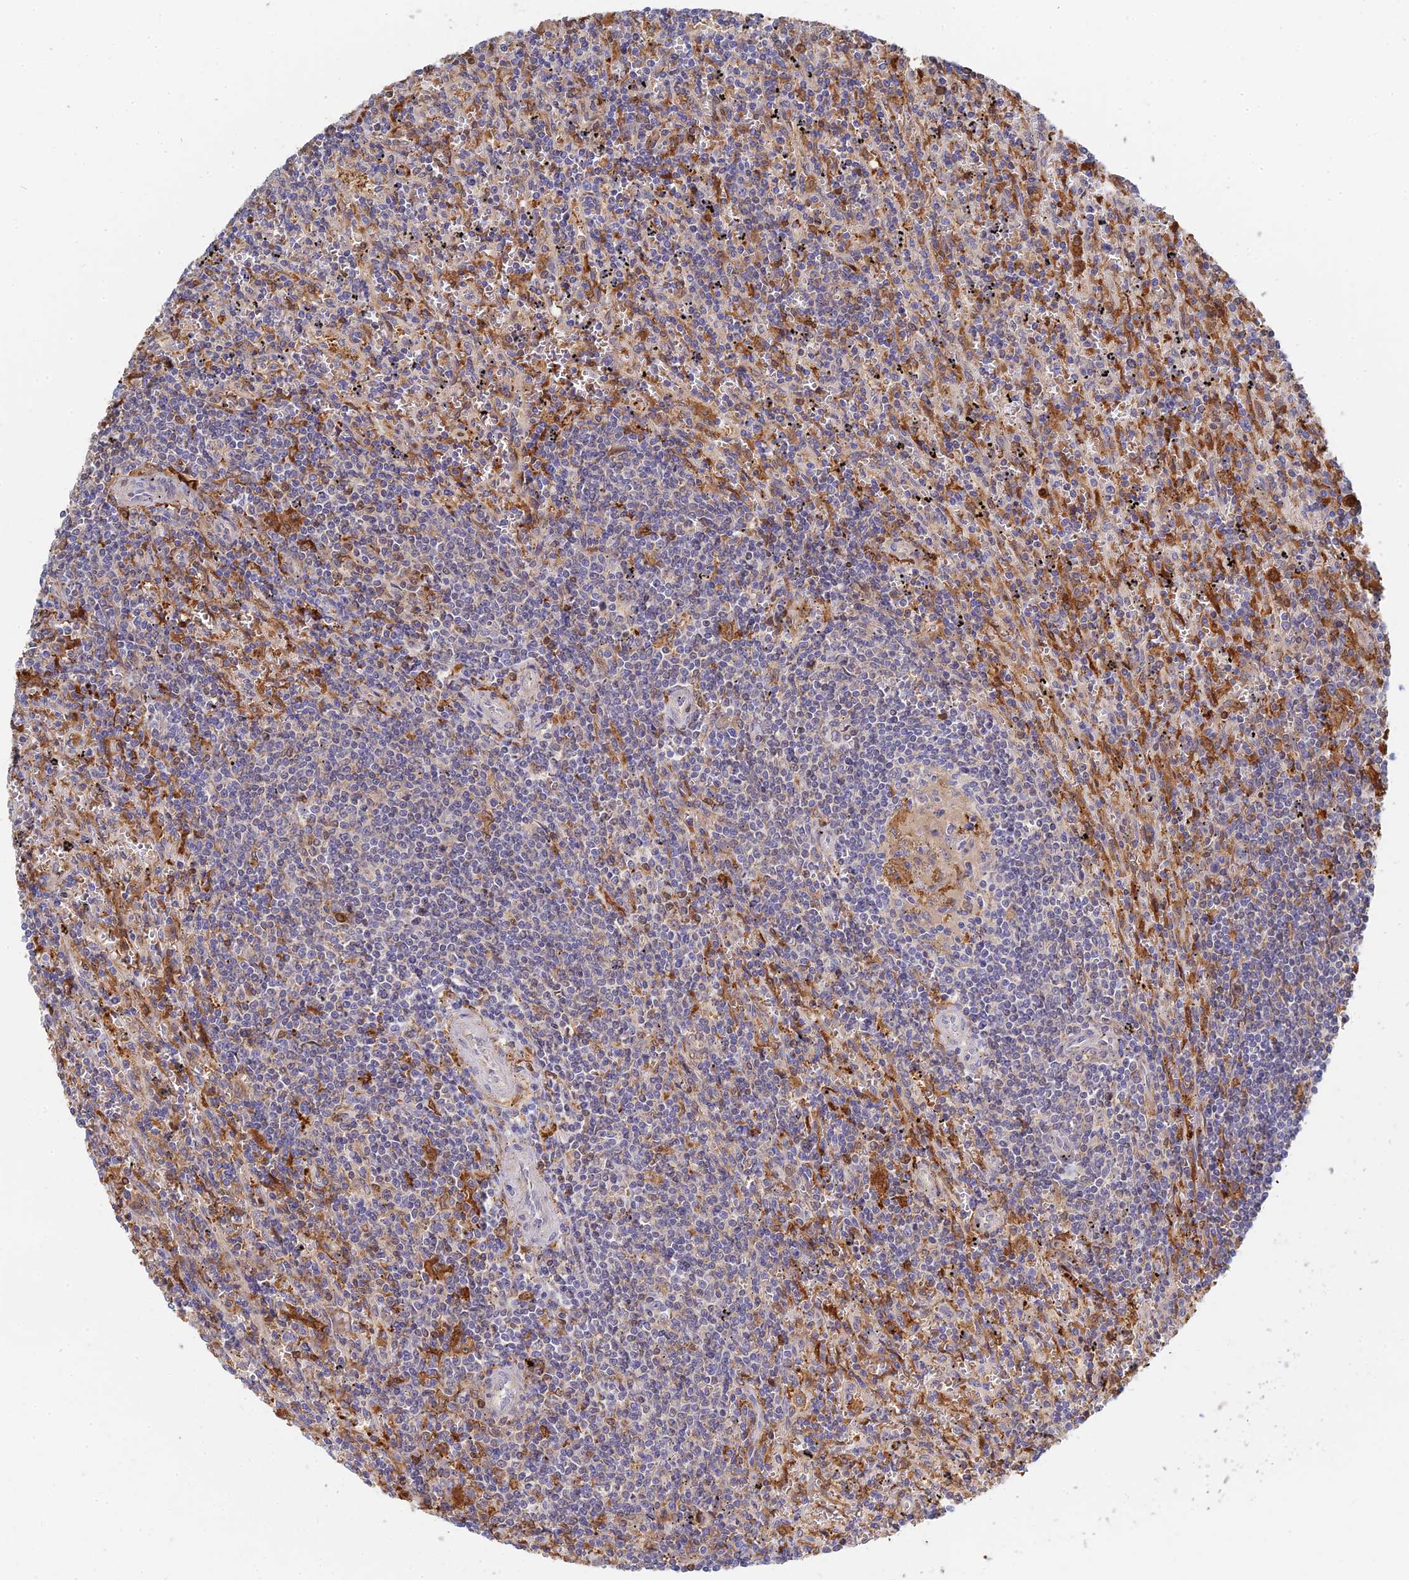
{"staining": {"intensity": "negative", "quantity": "none", "location": "none"}, "tissue": "lymphoma", "cell_type": "Tumor cells", "image_type": "cancer", "snomed": [{"axis": "morphology", "description": "Malignant lymphoma, non-Hodgkin's type, Low grade"}, {"axis": "topography", "description": "Spleen"}], "caption": "A micrograph of human lymphoma is negative for staining in tumor cells.", "gene": "SPATA5L1", "patient": {"sex": "male", "age": 76}}